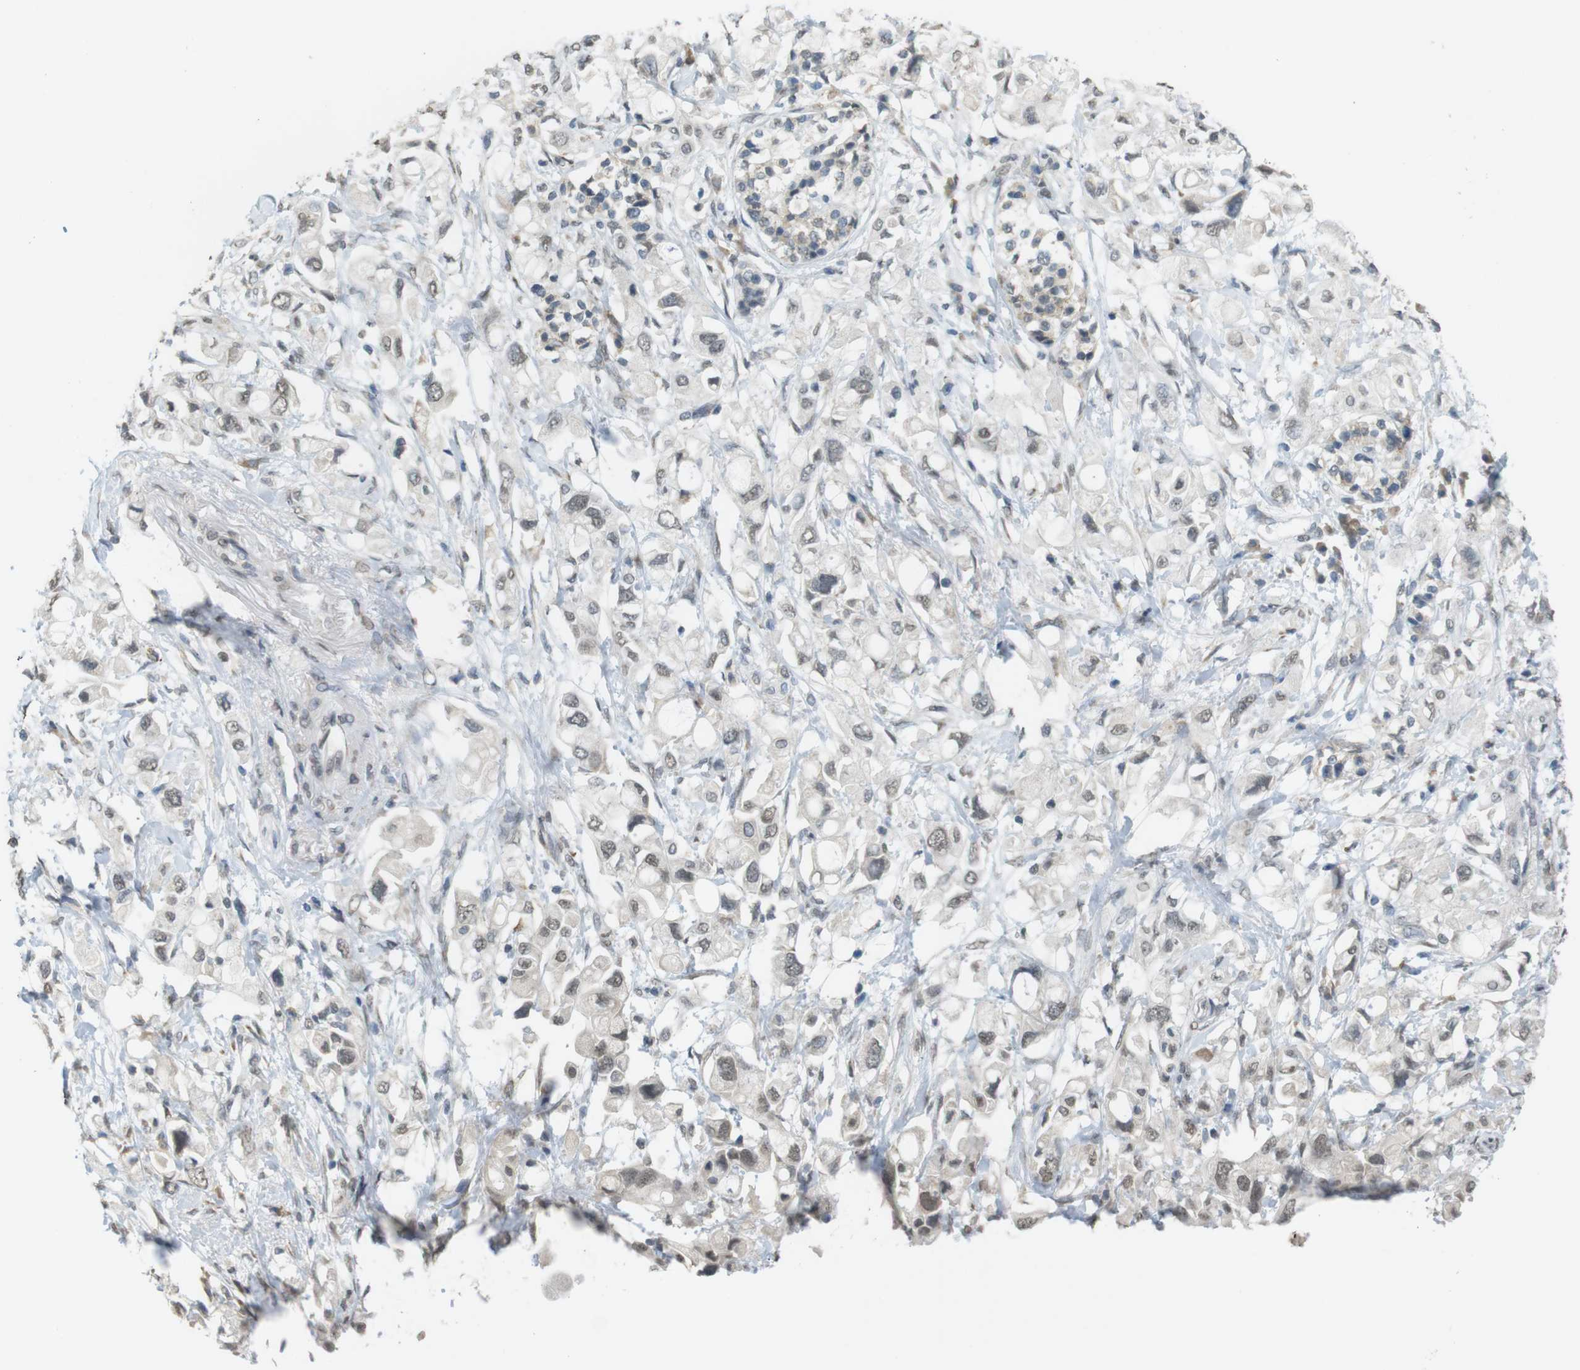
{"staining": {"intensity": "weak", "quantity": ">75%", "location": "nuclear"}, "tissue": "pancreatic cancer", "cell_type": "Tumor cells", "image_type": "cancer", "snomed": [{"axis": "morphology", "description": "Adenocarcinoma, NOS"}, {"axis": "topography", "description": "Pancreas"}], "caption": "The immunohistochemical stain shows weak nuclear positivity in tumor cells of pancreatic cancer (adenocarcinoma) tissue. The staining is performed using DAB (3,3'-diaminobenzidine) brown chromogen to label protein expression. The nuclei are counter-stained blue using hematoxylin.", "gene": "FZD10", "patient": {"sex": "female", "age": 56}}